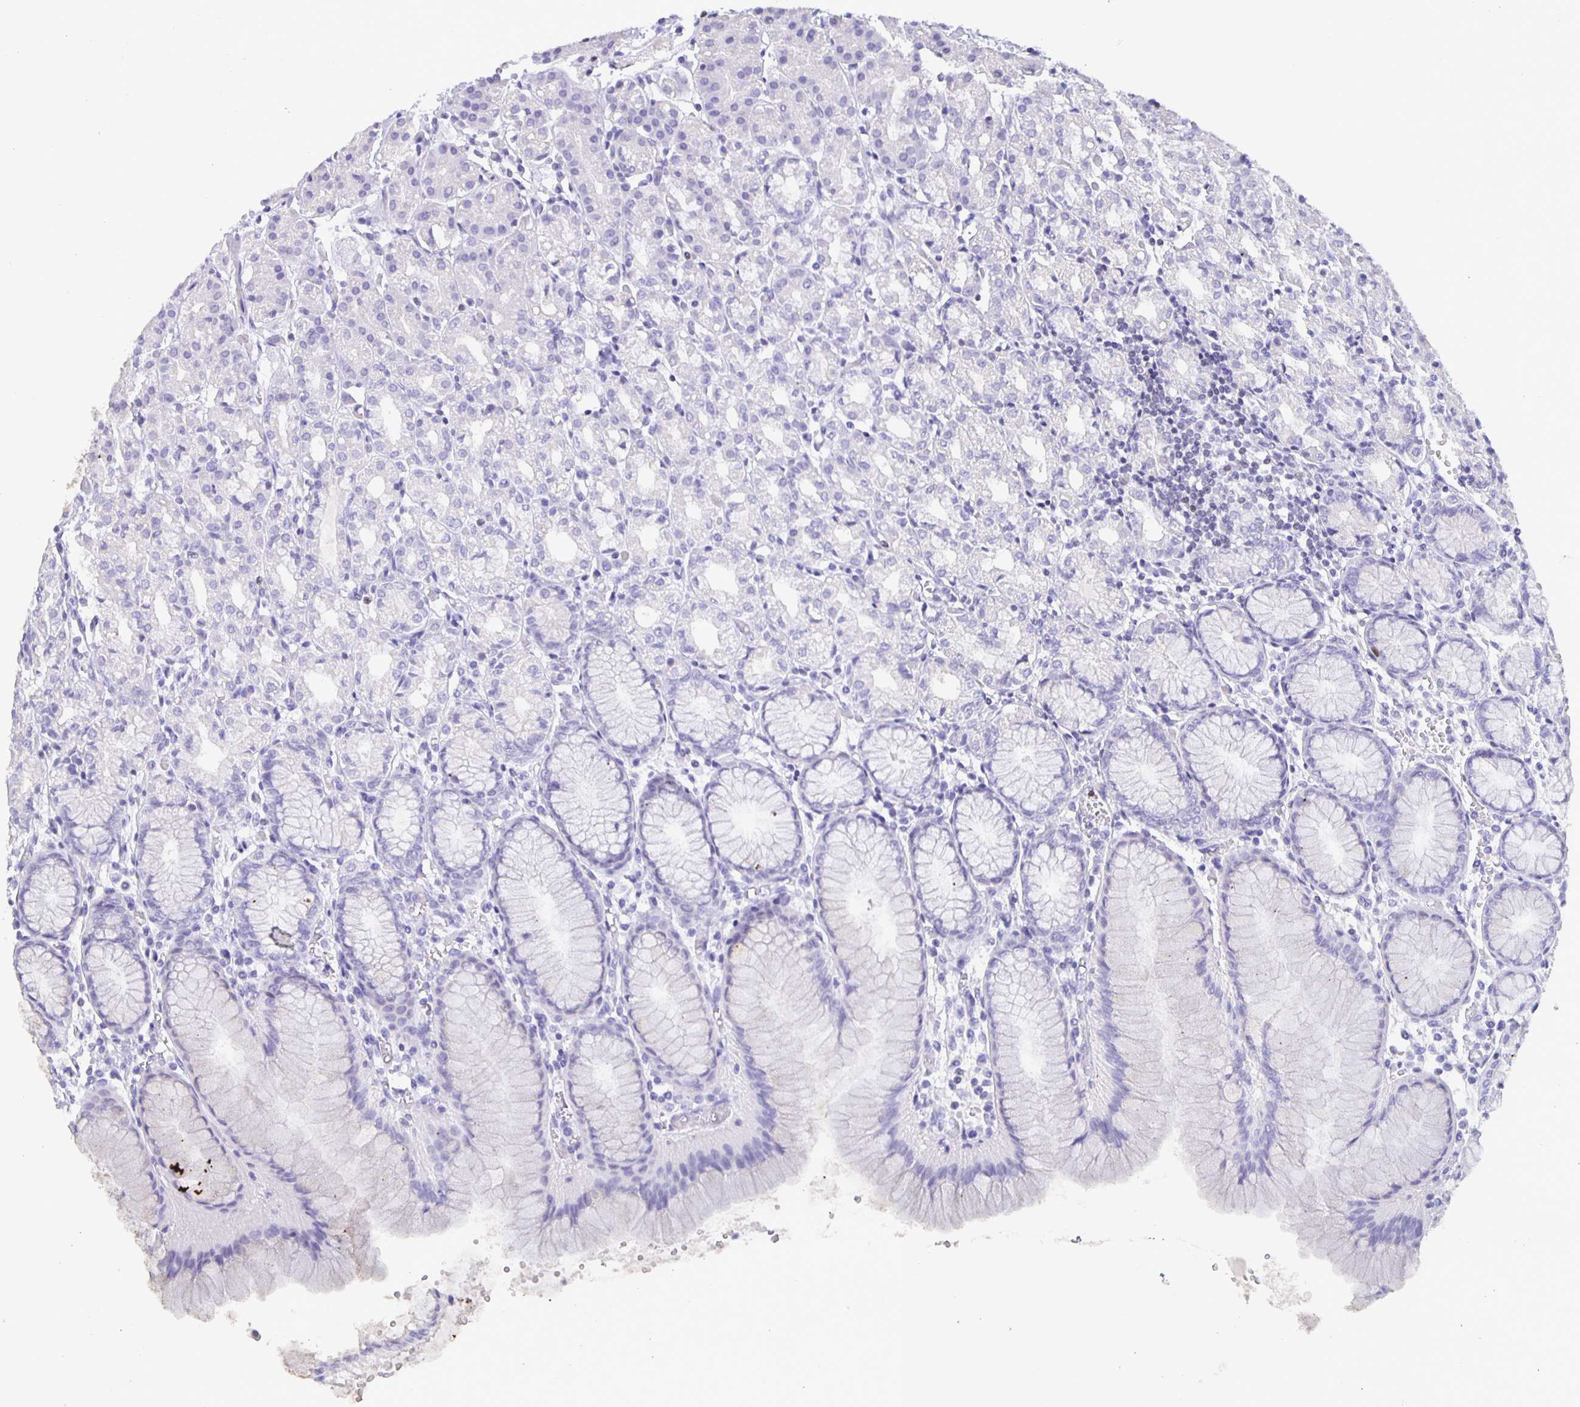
{"staining": {"intensity": "negative", "quantity": "none", "location": "none"}, "tissue": "stomach", "cell_type": "Glandular cells", "image_type": "normal", "snomed": [{"axis": "morphology", "description": "Normal tissue, NOS"}, {"axis": "topography", "description": "Stomach"}], "caption": "Immunohistochemistry image of unremarkable stomach: human stomach stained with DAB (3,3'-diaminobenzidine) reveals no significant protein staining in glandular cells.", "gene": "SATB2", "patient": {"sex": "female", "age": 57}}